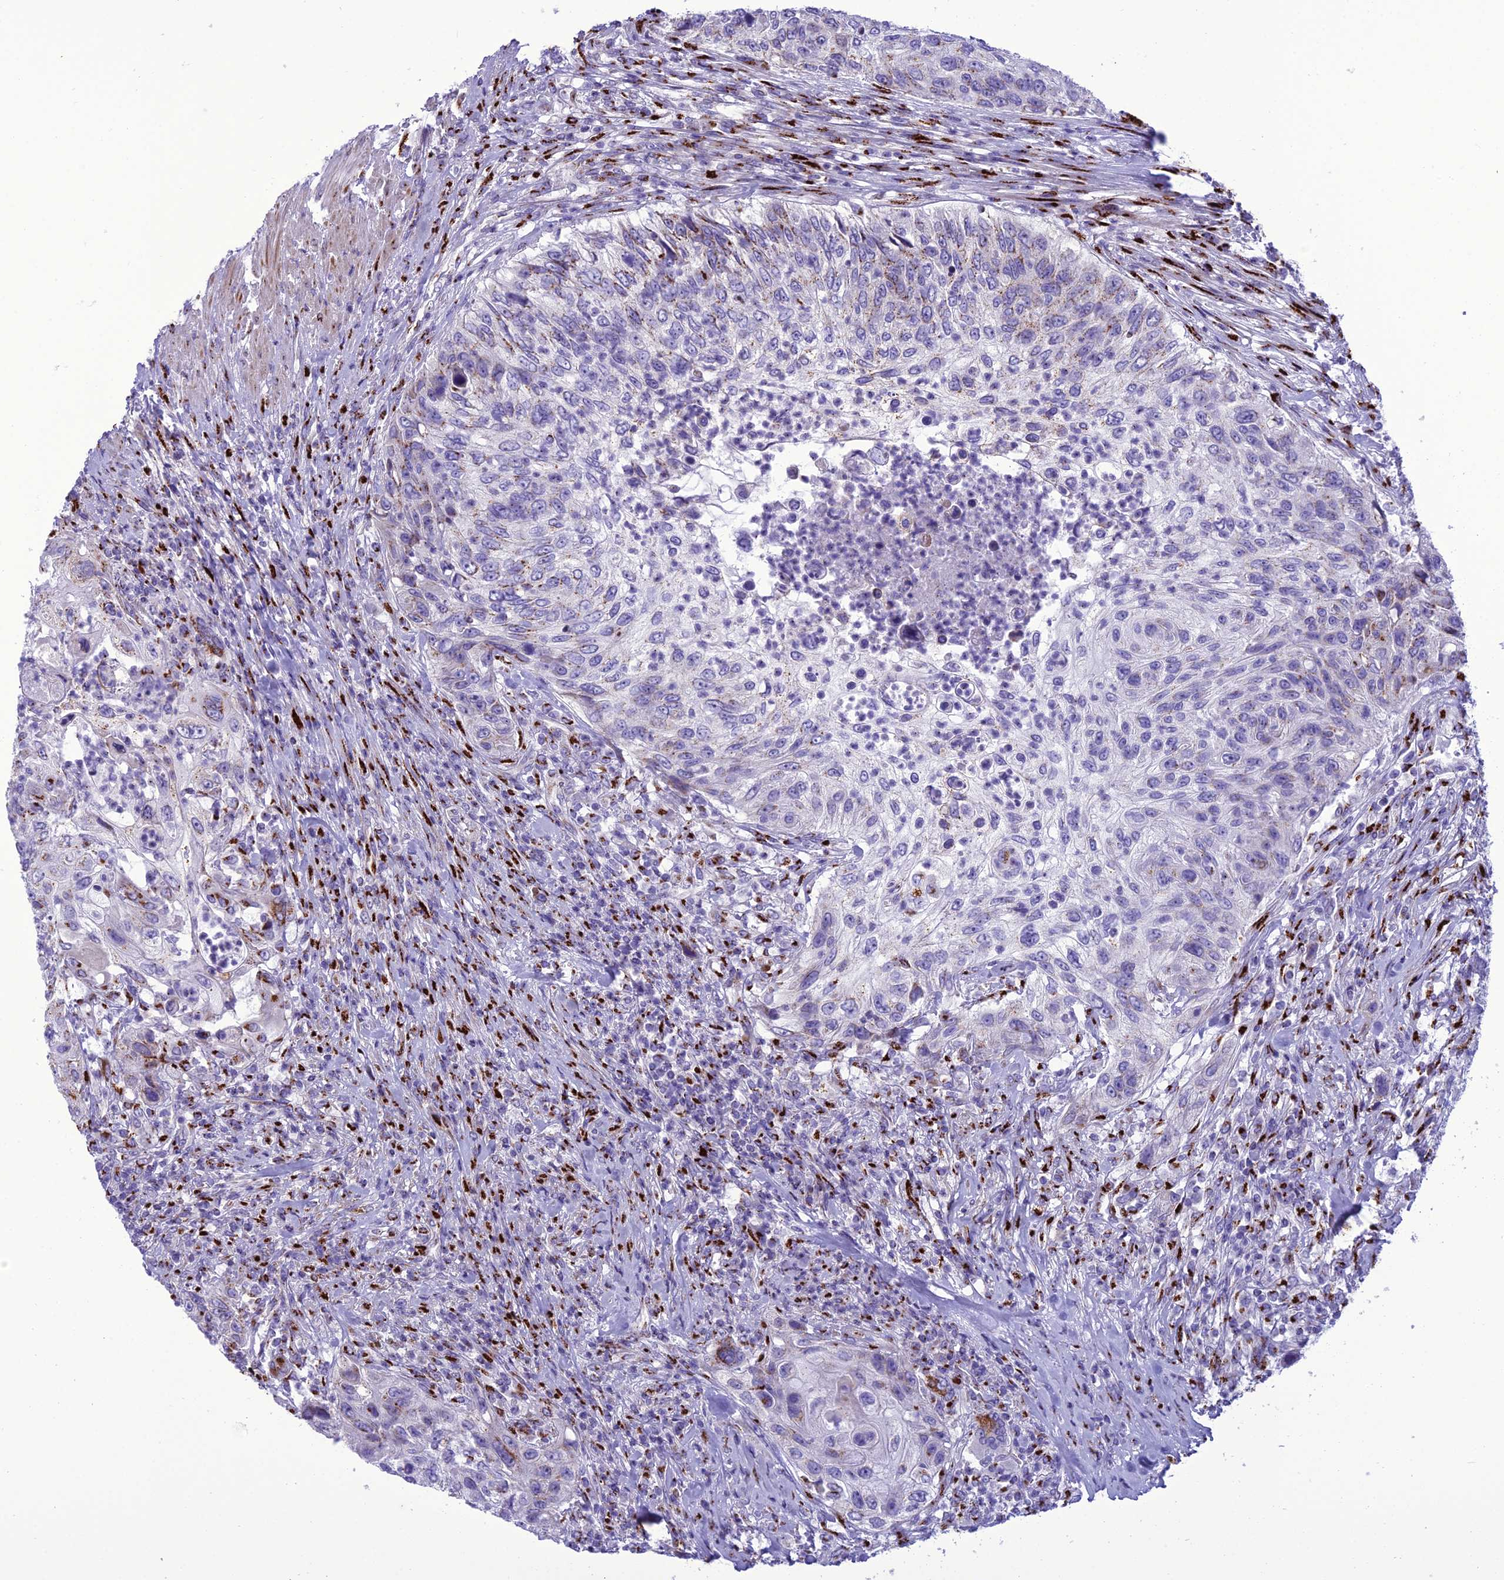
{"staining": {"intensity": "moderate", "quantity": "<25%", "location": "cytoplasmic/membranous"}, "tissue": "urothelial cancer", "cell_type": "Tumor cells", "image_type": "cancer", "snomed": [{"axis": "morphology", "description": "Urothelial carcinoma, High grade"}, {"axis": "topography", "description": "Urinary bladder"}], "caption": "Approximately <25% of tumor cells in human urothelial cancer show moderate cytoplasmic/membranous protein positivity as visualized by brown immunohistochemical staining.", "gene": "GOLM2", "patient": {"sex": "female", "age": 60}}